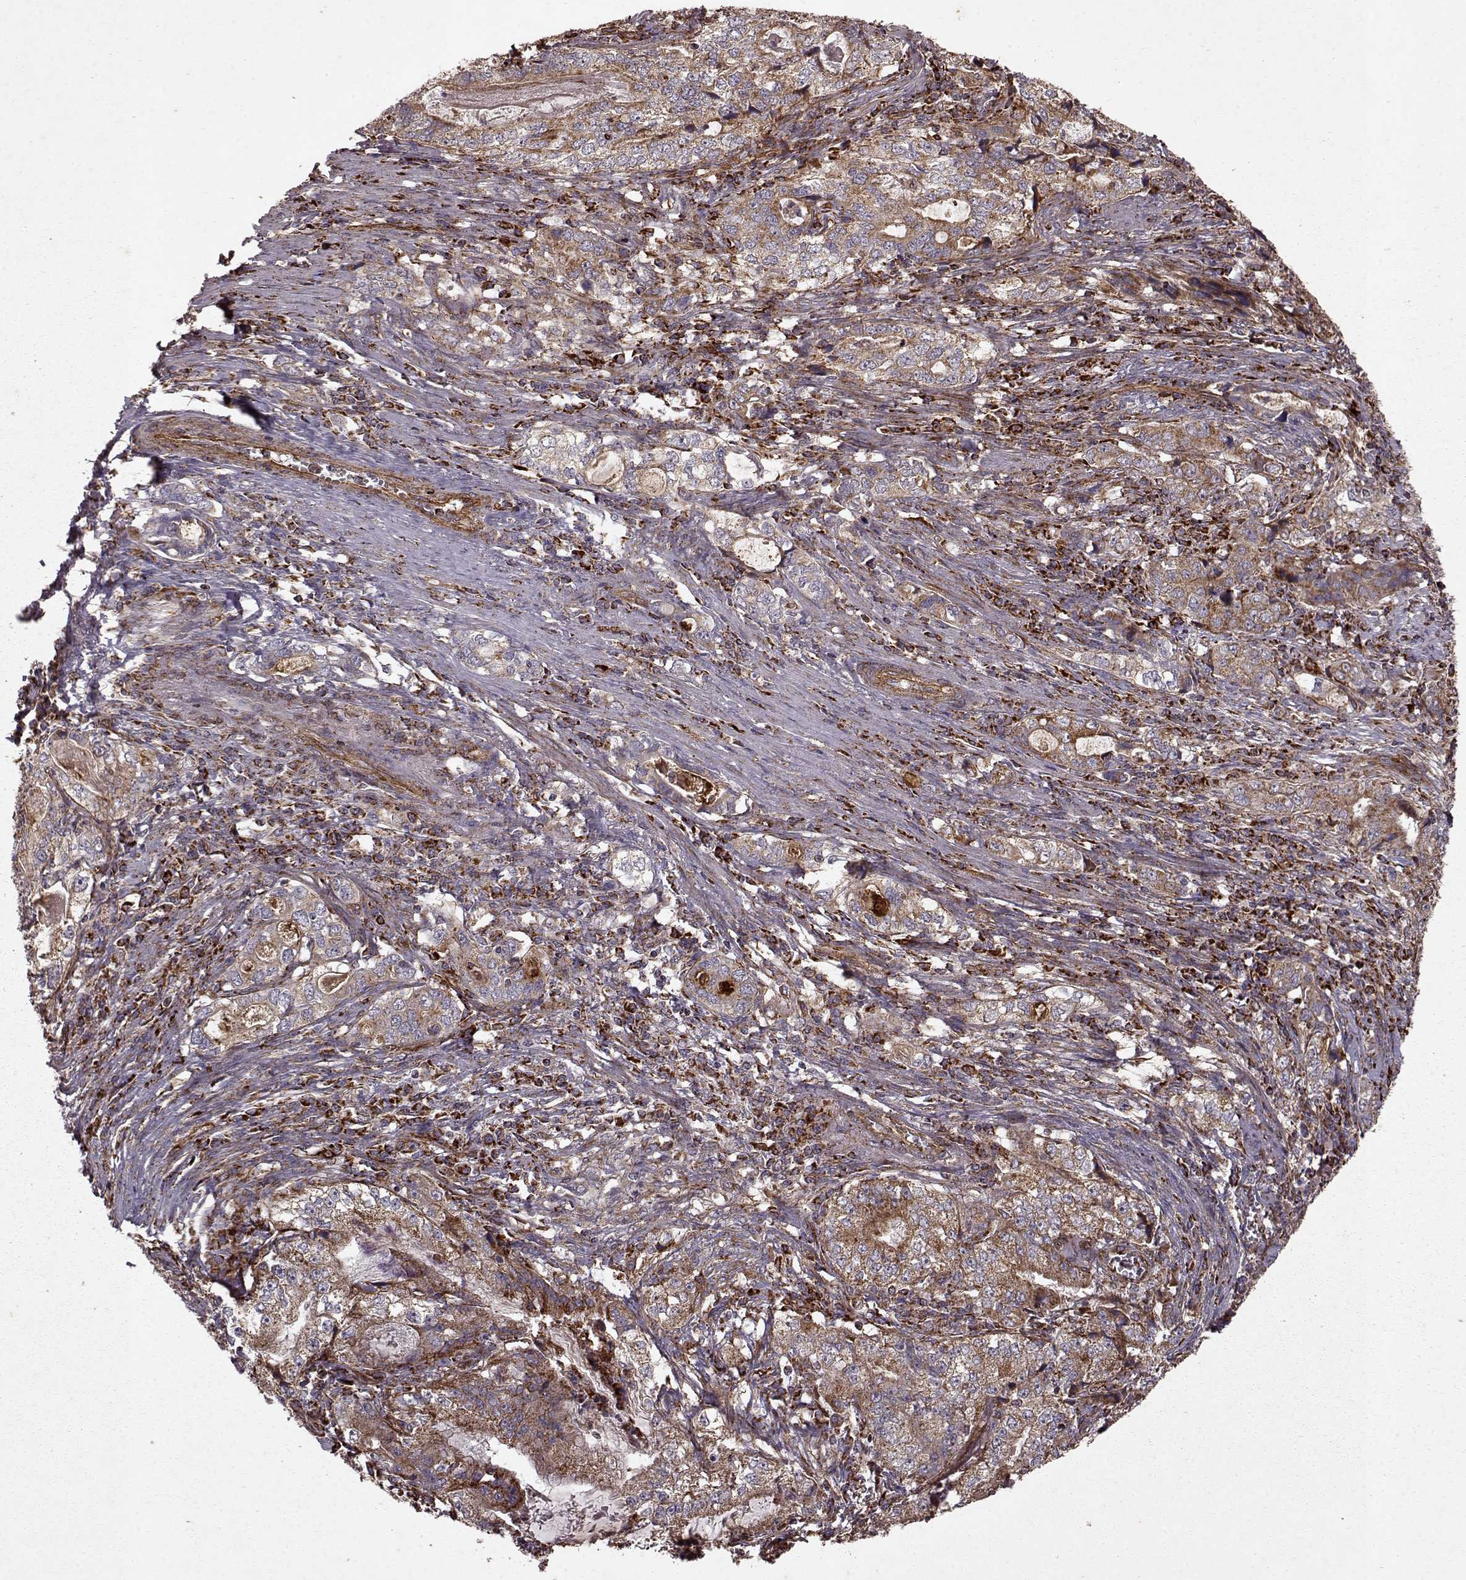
{"staining": {"intensity": "weak", "quantity": ">75%", "location": "cytoplasmic/membranous"}, "tissue": "stomach cancer", "cell_type": "Tumor cells", "image_type": "cancer", "snomed": [{"axis": "morphology", "description": "Adenocarcinoma, NOS"}, {"axis": "topography", "description": "Stomach, lower"}], "caption": "Protein staining of adenocarcinoma (stomach) tissue exhibits weak cytoplasmic/membranous expression in approximately >75% of tumor cells. The protein is stained brown, and the nuclei are stained in blue (DAB IHC with brightfield microscopy, high magnification).", "gene": "FXN", "patient": {"sex": "female", "age": 72}}